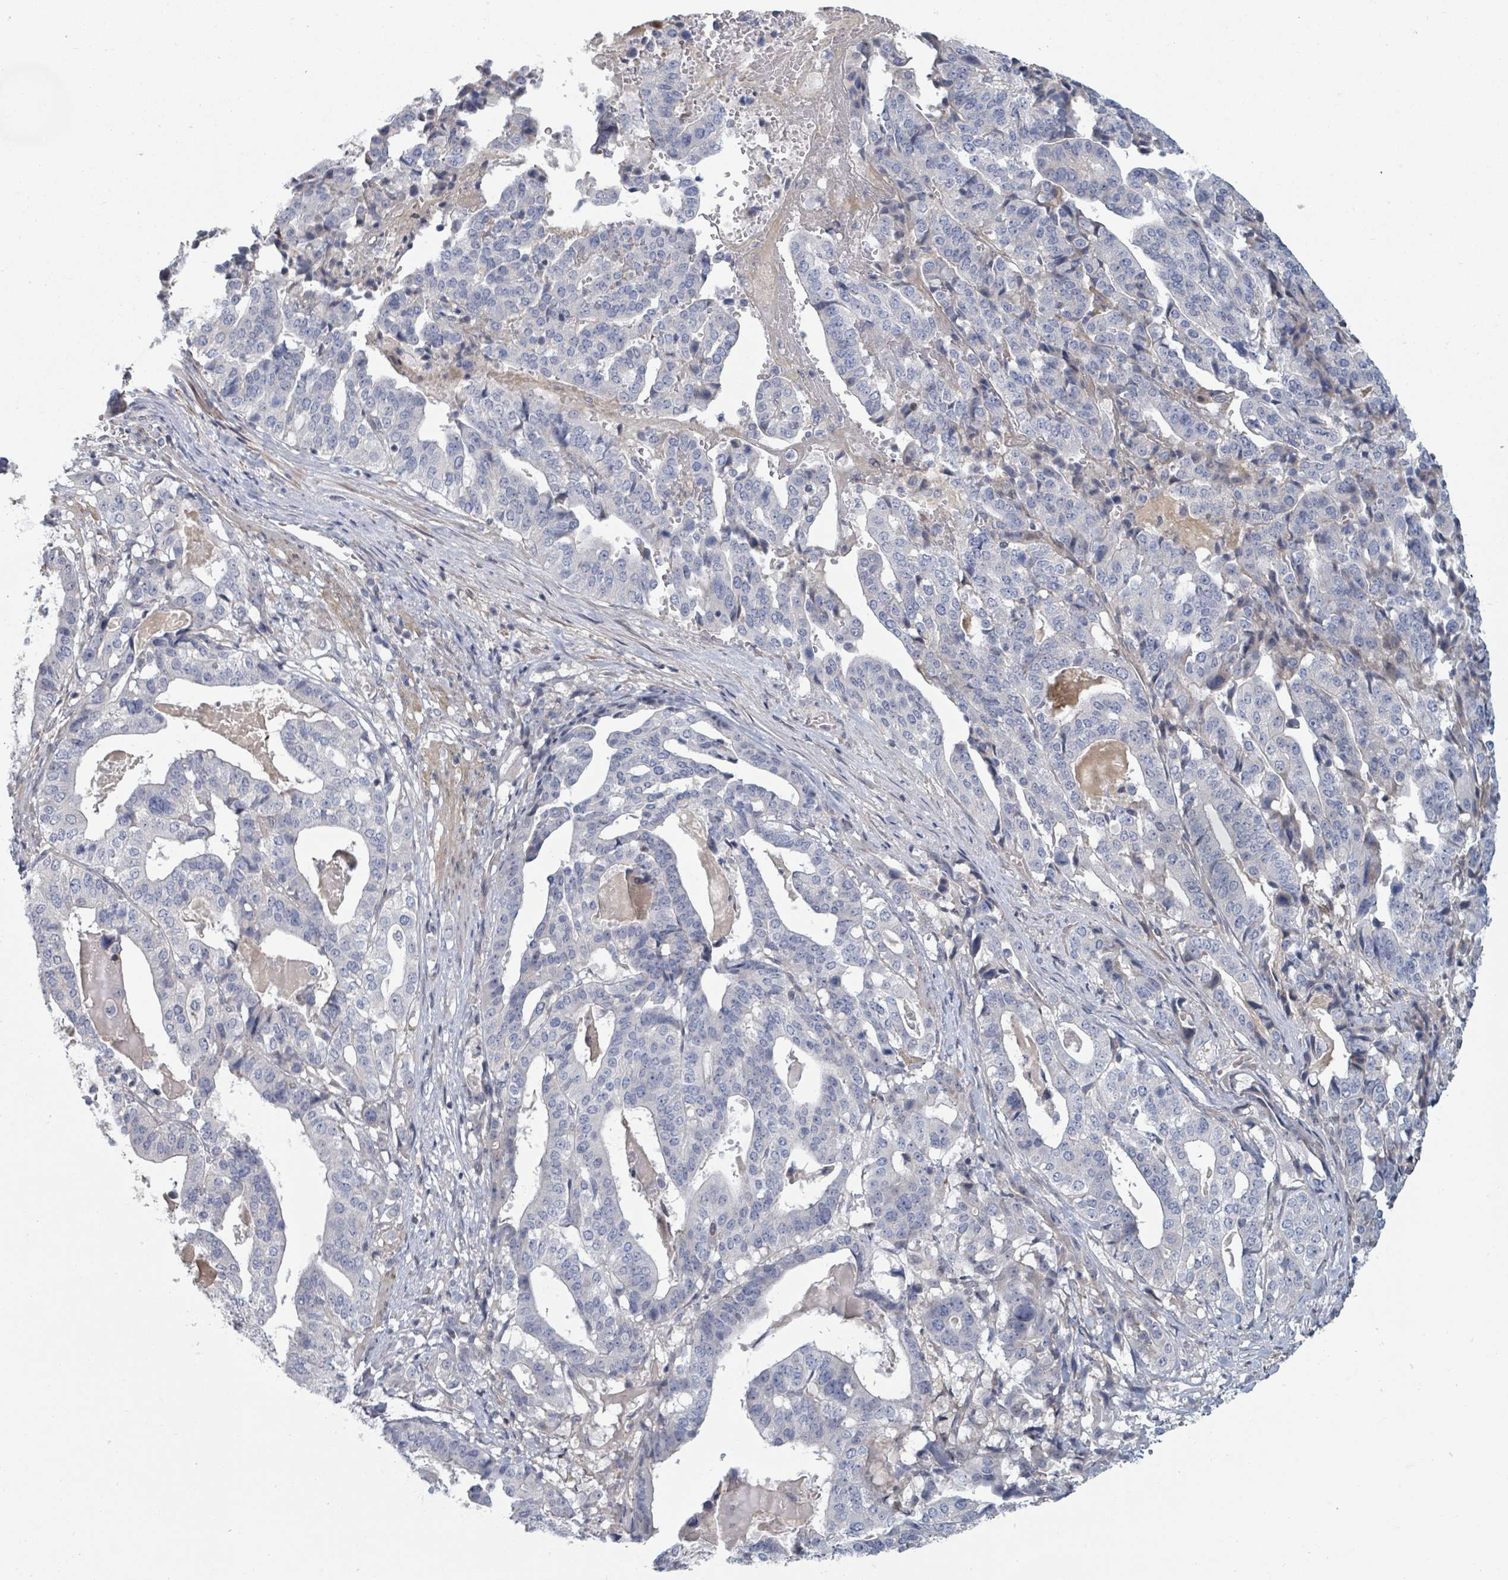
{"staining": {"intensity": "negative", "quantity": "none", "location": "none"}, "tissue": "stomach cancer", "cell_type": "Tumor cells", "image_type": "cancer", "snomed": [{"axis": "morphology", "description": "Adenocarcinoma, NOS"}, {"axis": "topography", "description": "Stomach"}], "caption": "An image of human adenocarcinoma (stomach) is negative for staining in tumor cells.", "gene": "GABBR1", "patient": {"sex": "male", "age": 48}}